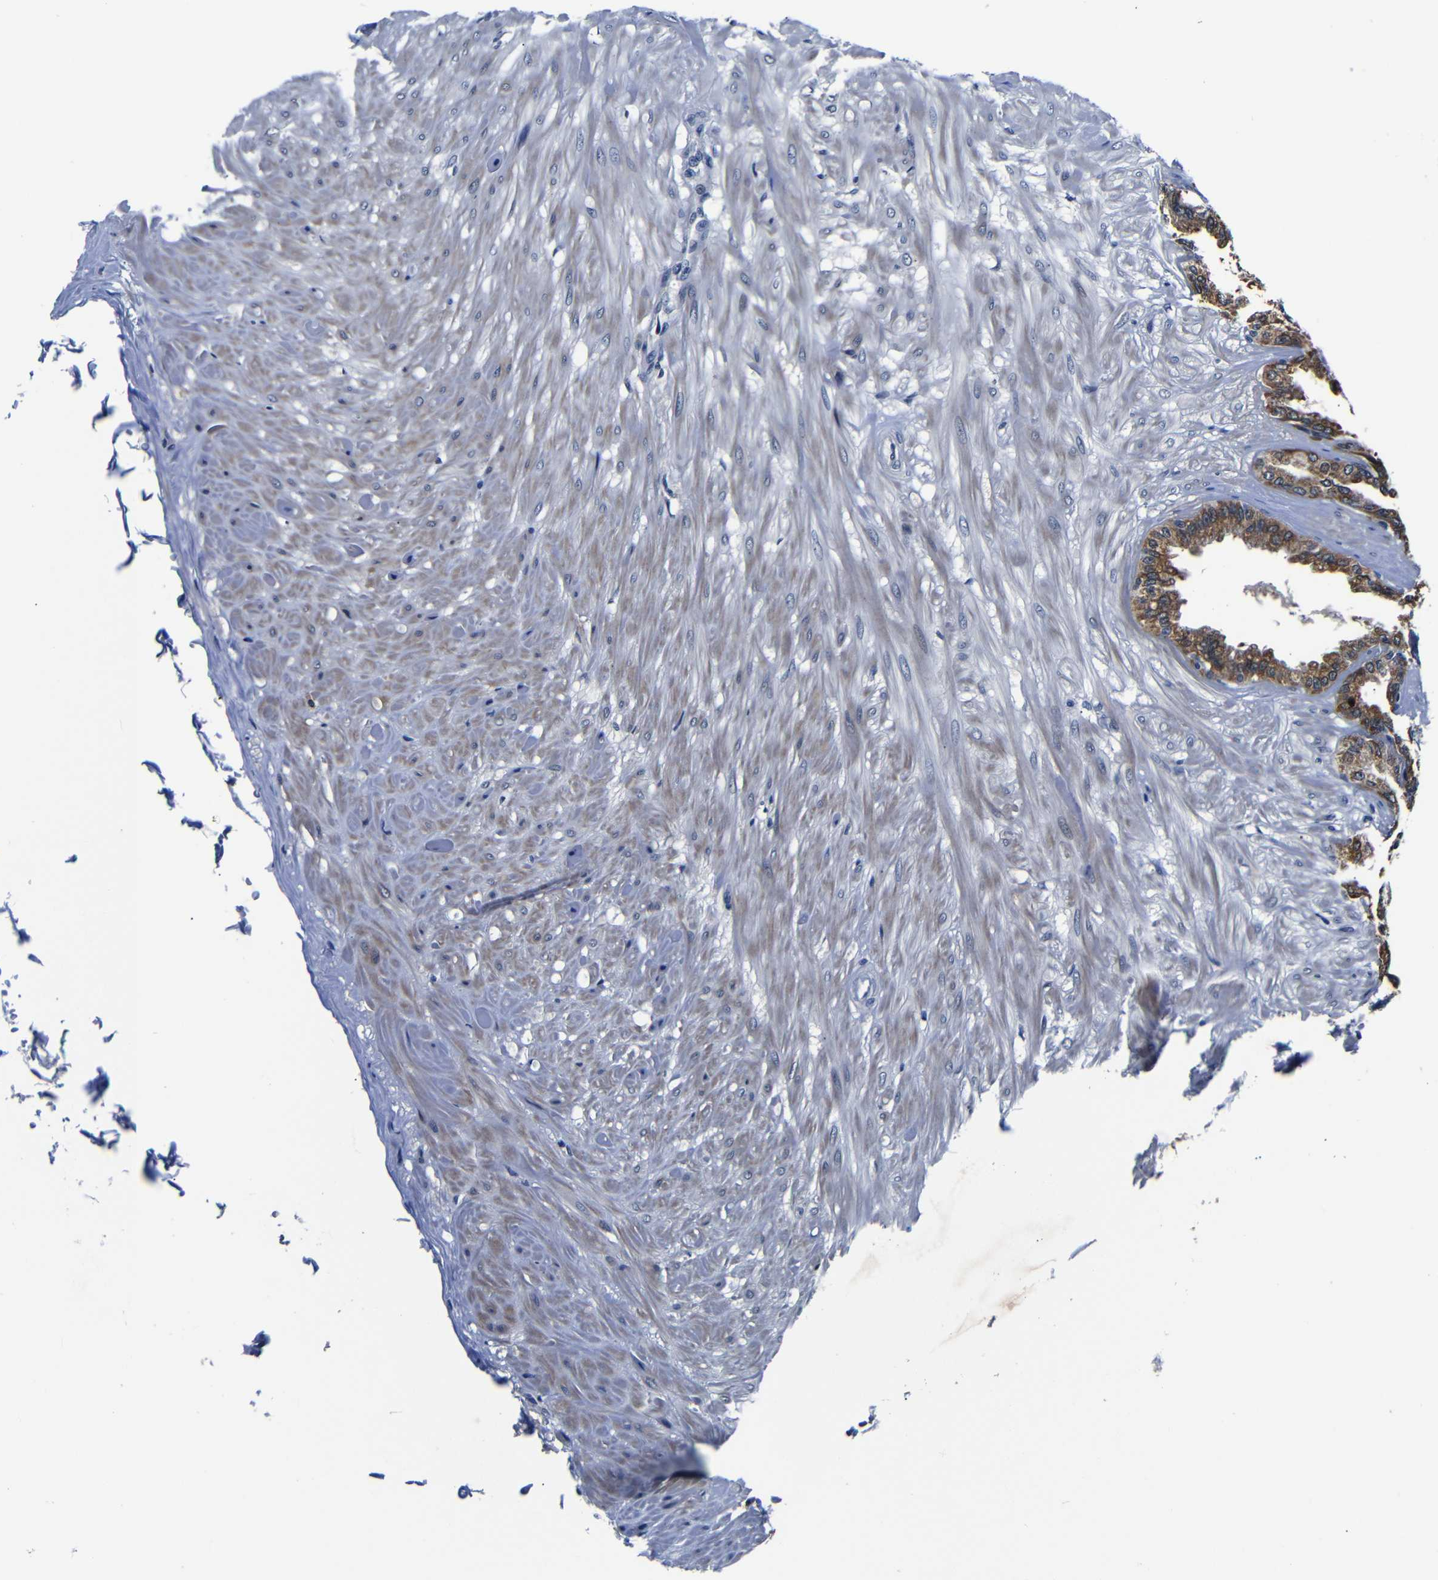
{"staining": {"intensity": "moderate", "quantity": ">75%", "location": "cytoplasmic/membranous"}, "tissue": "seminal vesicle", "cell_type": "Glandular cells", "image_type": "normal", "snomed": [{"axis": "morphology", "description": "Normal tissue, NOS"}, {"axis": "topography", "description": "Seminal veicle"}], "caption": "IHC histopathology image of normal seminal vesicle: human seminal vesicle stained using IHC exhibits medium levels of moderate protein expression localized specifically in the cytoplasmic/membranous of glandular cells, appearing as a cytoplasmic/membranous brown color.", "gene": "DEPP1", "patient": {"sex": "male", "age": 46}}